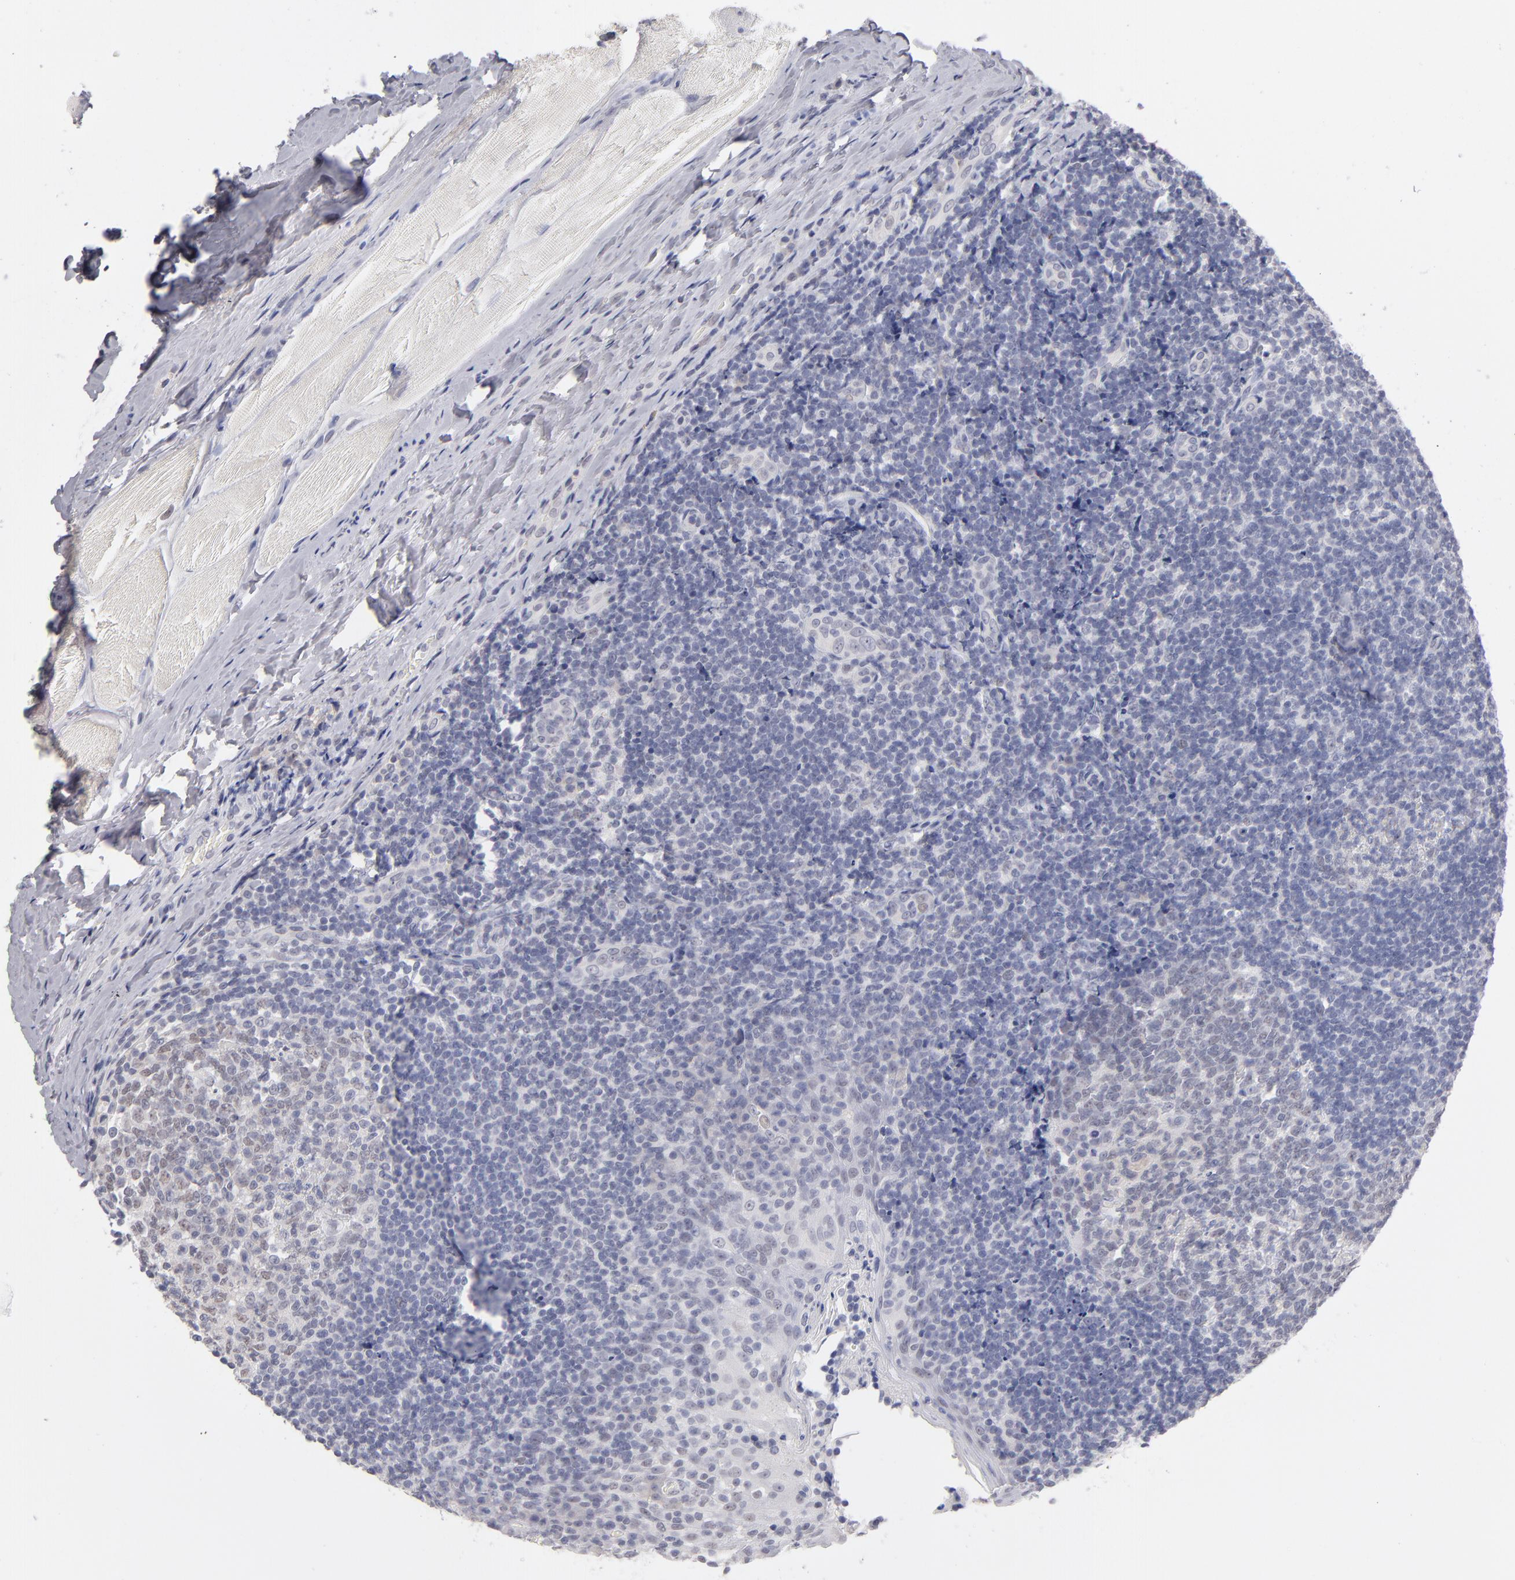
{"staining": {"intensity": "weak", "quantity": "25%-75%", "location": "cytoplasmic/membranous,nuclear"}, "tissue": "tonsil", "cell_type": "Germinal center cells", "image_type": "normal", "snomed": [{"axis": "morphology", "description": "Normal tissue, NOS"}, {"axis": "topography", "description": "Tonsil"}], "caption": "Human tonsil stained for a protein (brown) displays weak cytoplasmic/membranous,nuclear positive staining in approximately 25%-75% of germinal center cells.", "gene": "TEX11", "patient": {"sex": "male", "age": 31}}